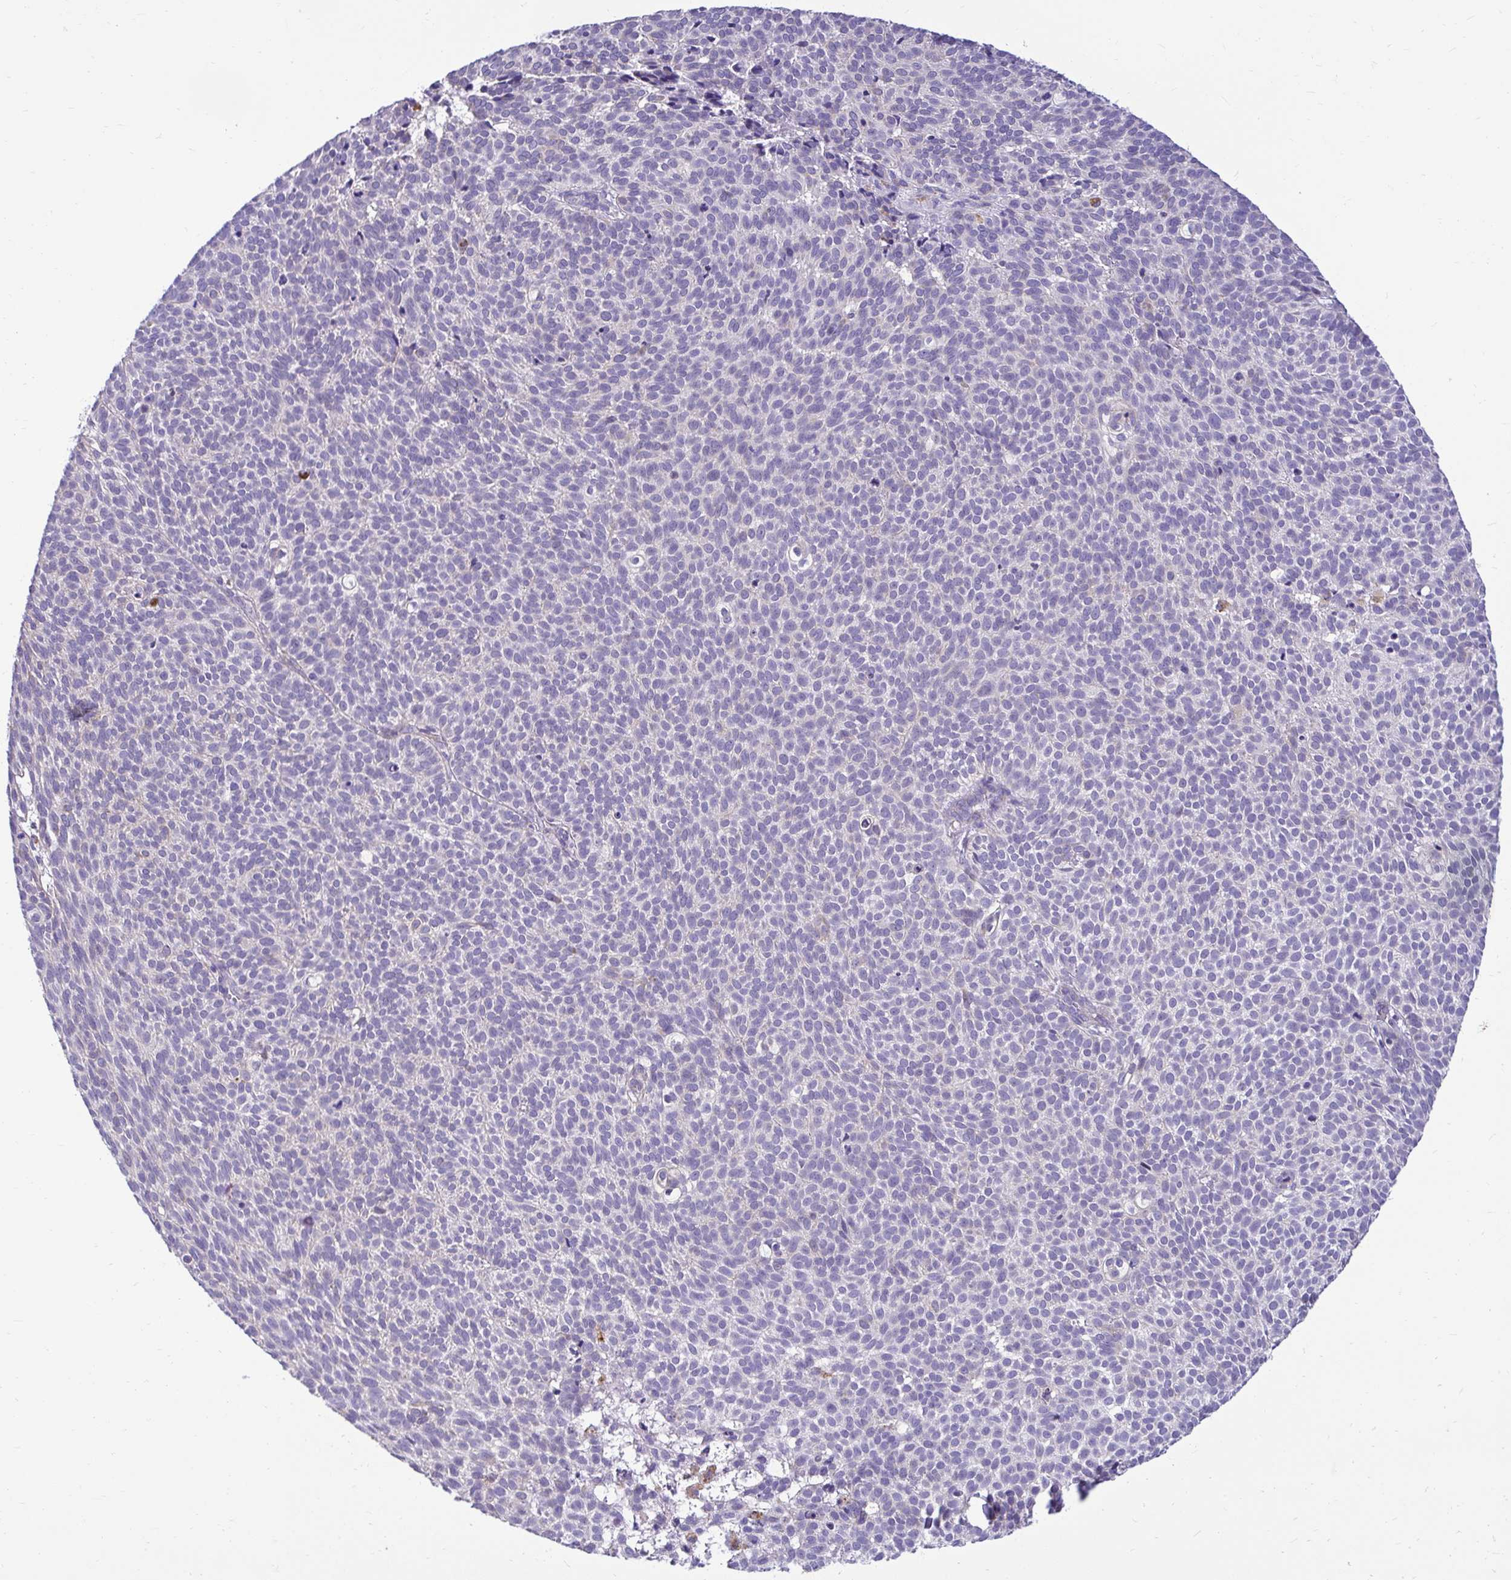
{"staining": {"intensity": "negative", "quantity": "none", "location": "none"}, "tissue": "skin cancer", "cell_type": "Tumor cells", "image_type": "cancer", "snomed": [{"axis": "morphology", "description": "Basal cell carcinoma"}, {"axis": "topography", "description": "Skin"}], "caption": "The histopathology image demonstrates no staining of tumor cells in skin cancer (basal cell carcinoma). (DAB immunohistochemistry with hematoxylin counter stain).", "gene": "PKN3", "patient": {"sex": "male", "age": 63}}